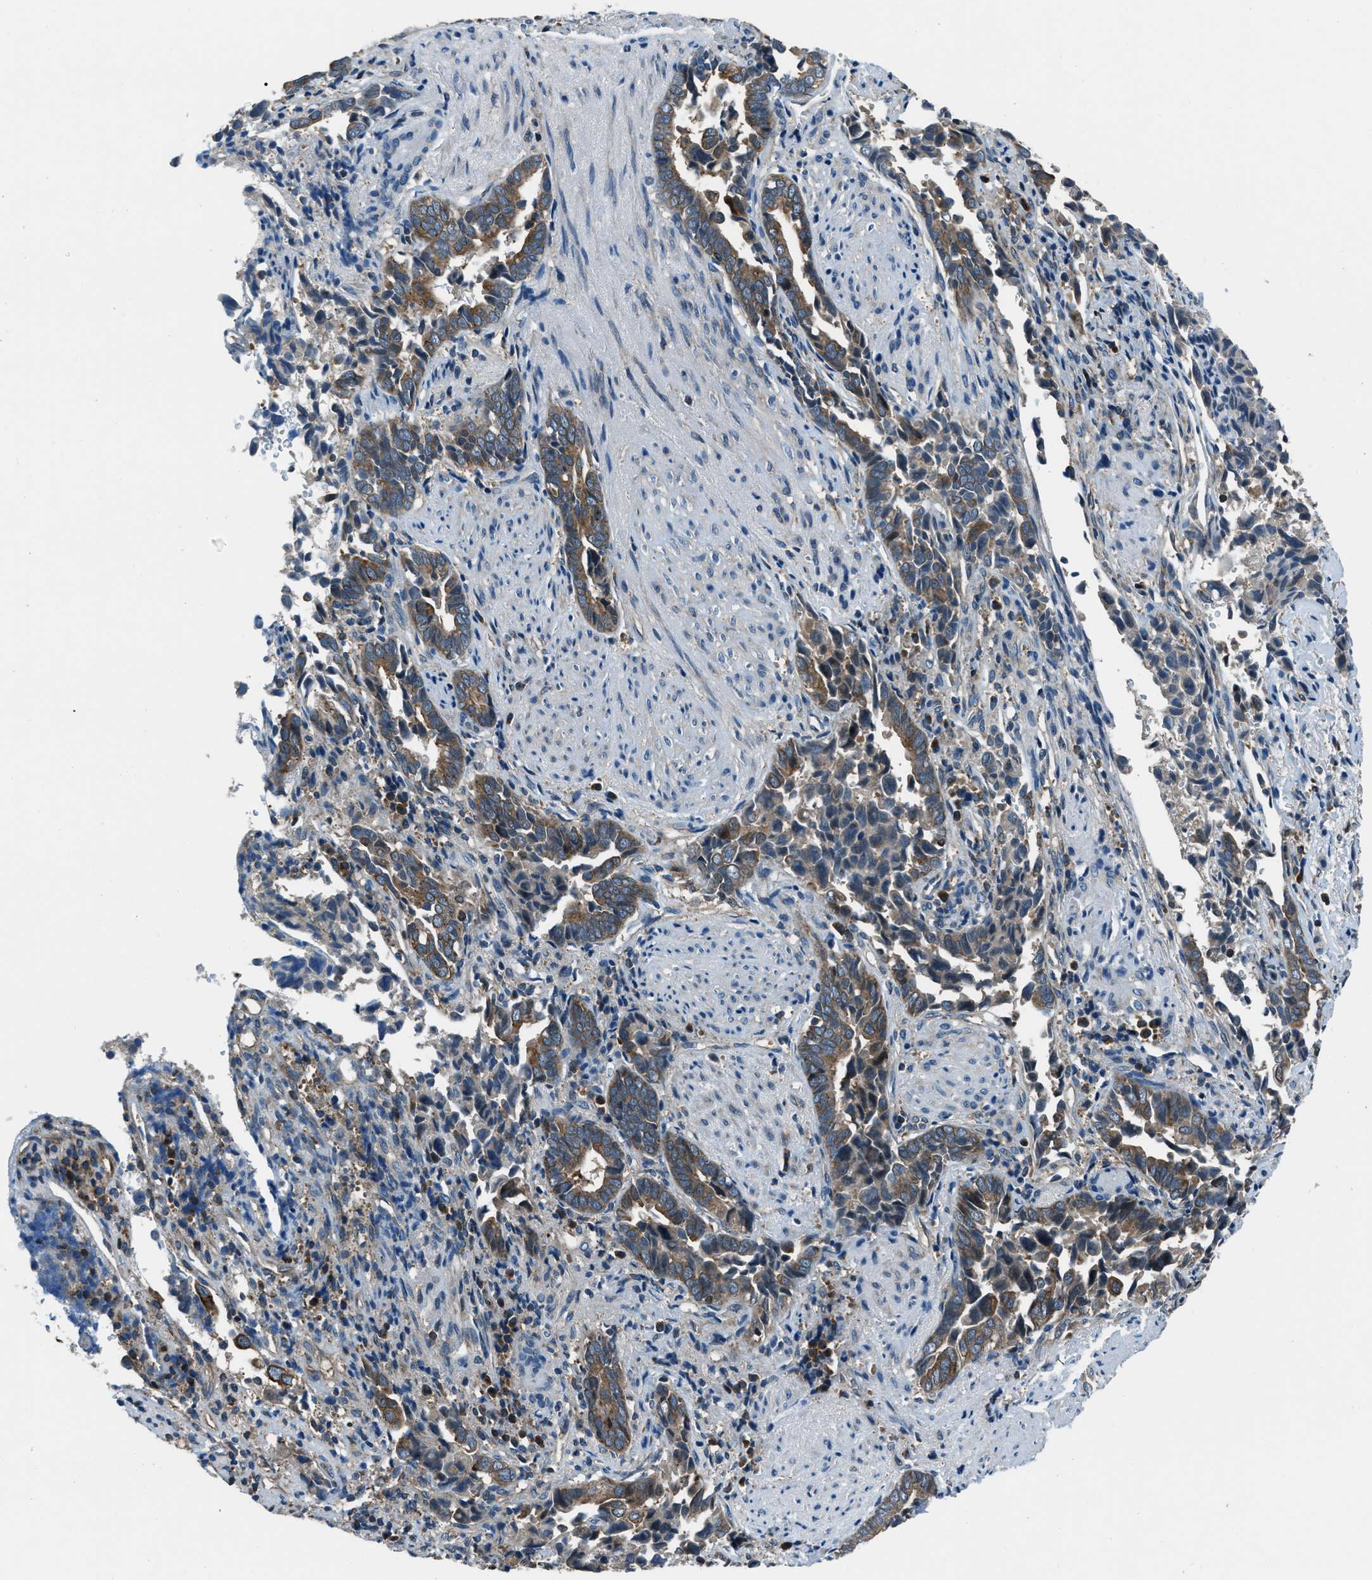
{"staining": {"intensity": "moderate", "quantity": ">75%", "location": "cytoplasmic/membranous"}, "tissue": "liver cancer", "cell_type": "Tumor cells", "image_type": "cancer", "snomed": [{"axis": "morphology", "description": "Cholangiocarcinoma"}, {"axis": "topography", "description": "Liver"}], "caption": "Liver cancer (cholangiocarcinoma) stained with a protein marker demonstrates moderate staining in tumor cells.", "gene": "ARFGAP2", "patient": {"sex": "female", "age": 79}}